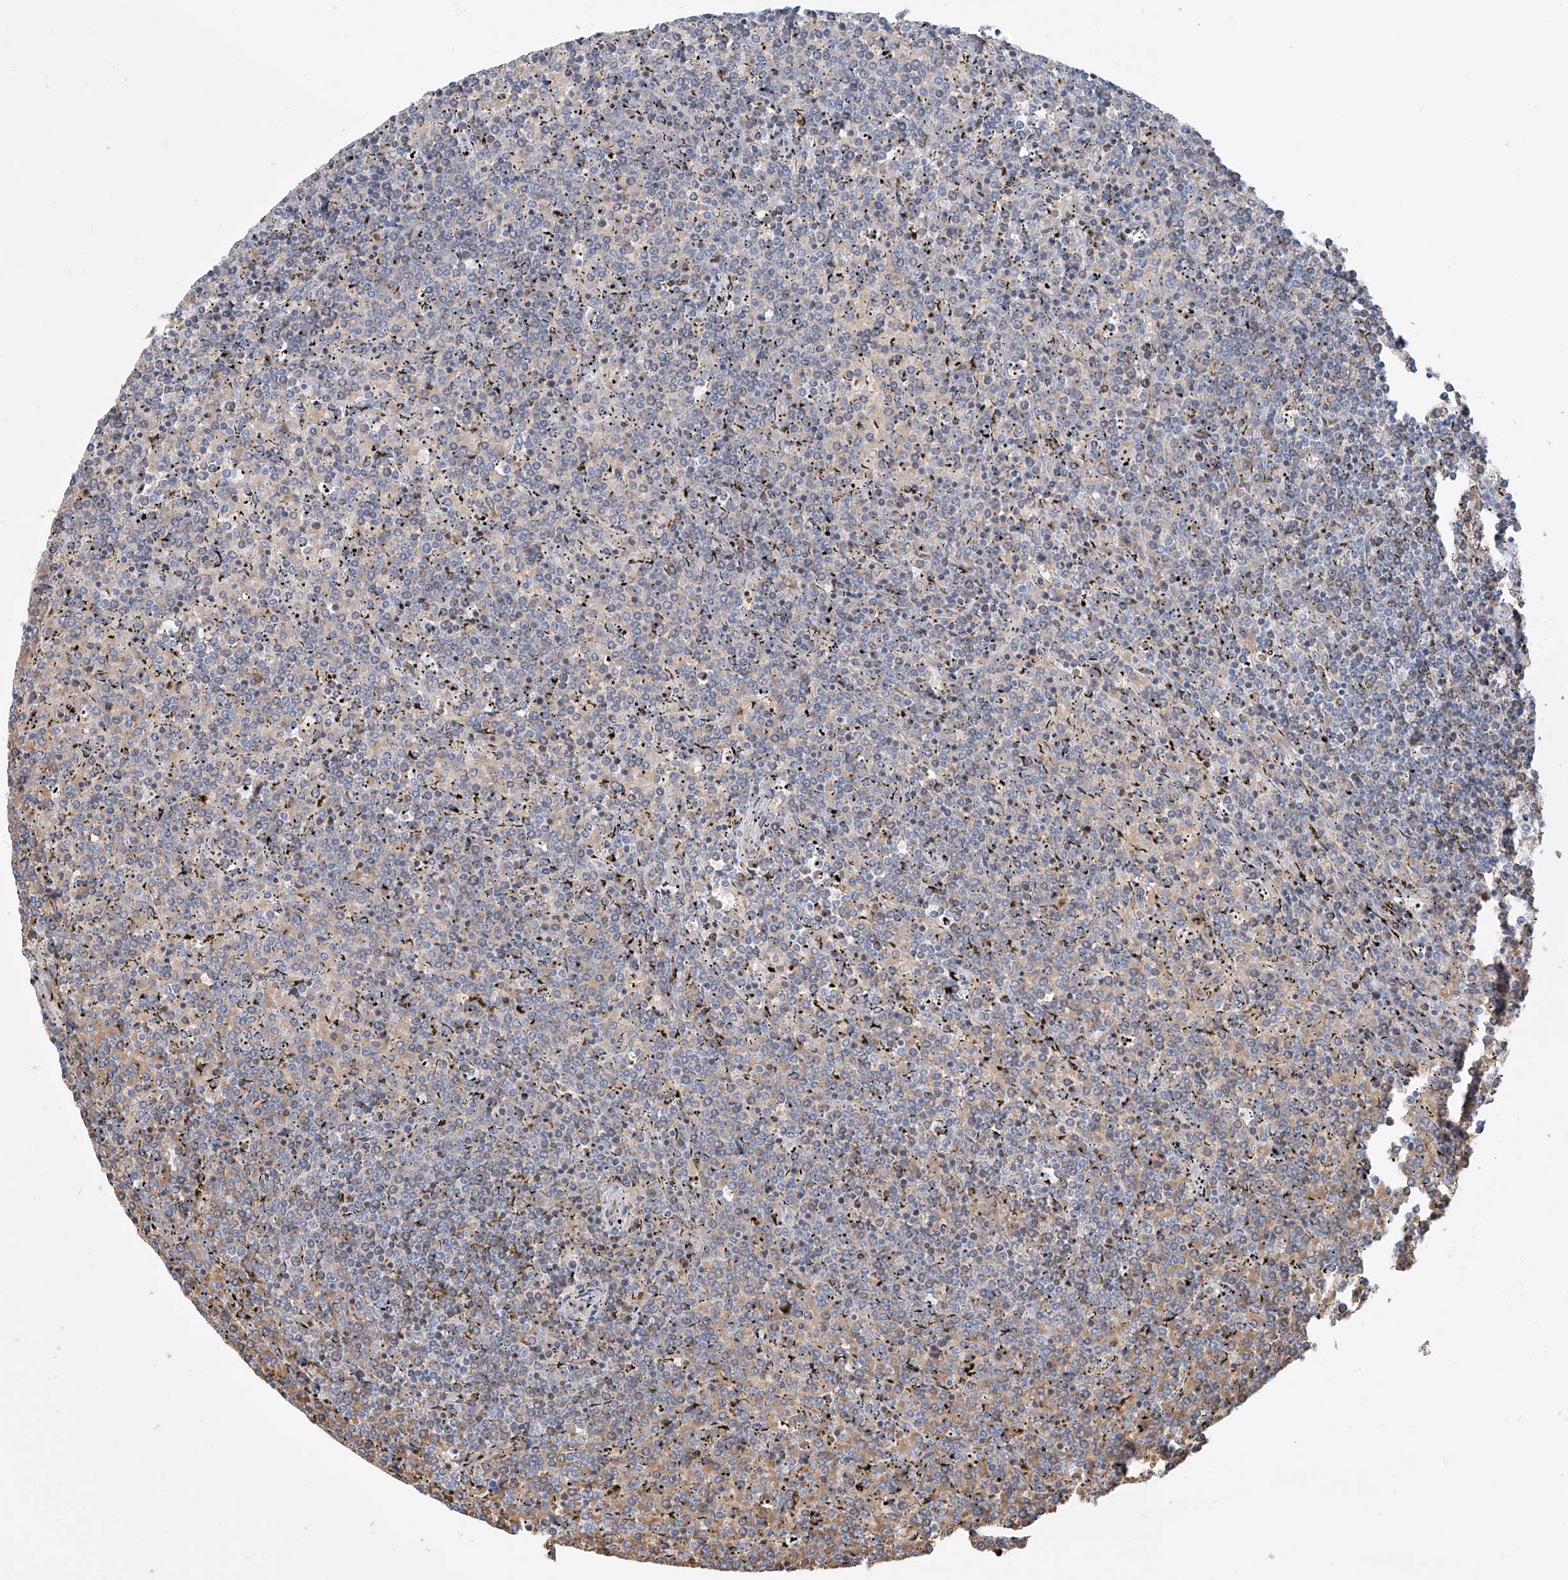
{"staining": {"intensity": "negative", "quantity": "none", "location": "none"}, "tissue": "lymphoma", "cell_type": "Tumor cells", "image_type": "cancer", "snomed": [{"axis": "morphology", "description": "Malignant lymphoma, non-Hodgkin's type, Low grade"}, {"axis": "topography", "description": "Spleen"}], "caption": "Immunohistochemistry (IHC) of human low-grade malignant lymphoma, non-Hodgkin's type displays no positivity in tumor cells.", "gene": "EOMES", "patient": {"sex": "female", "age": 19}}